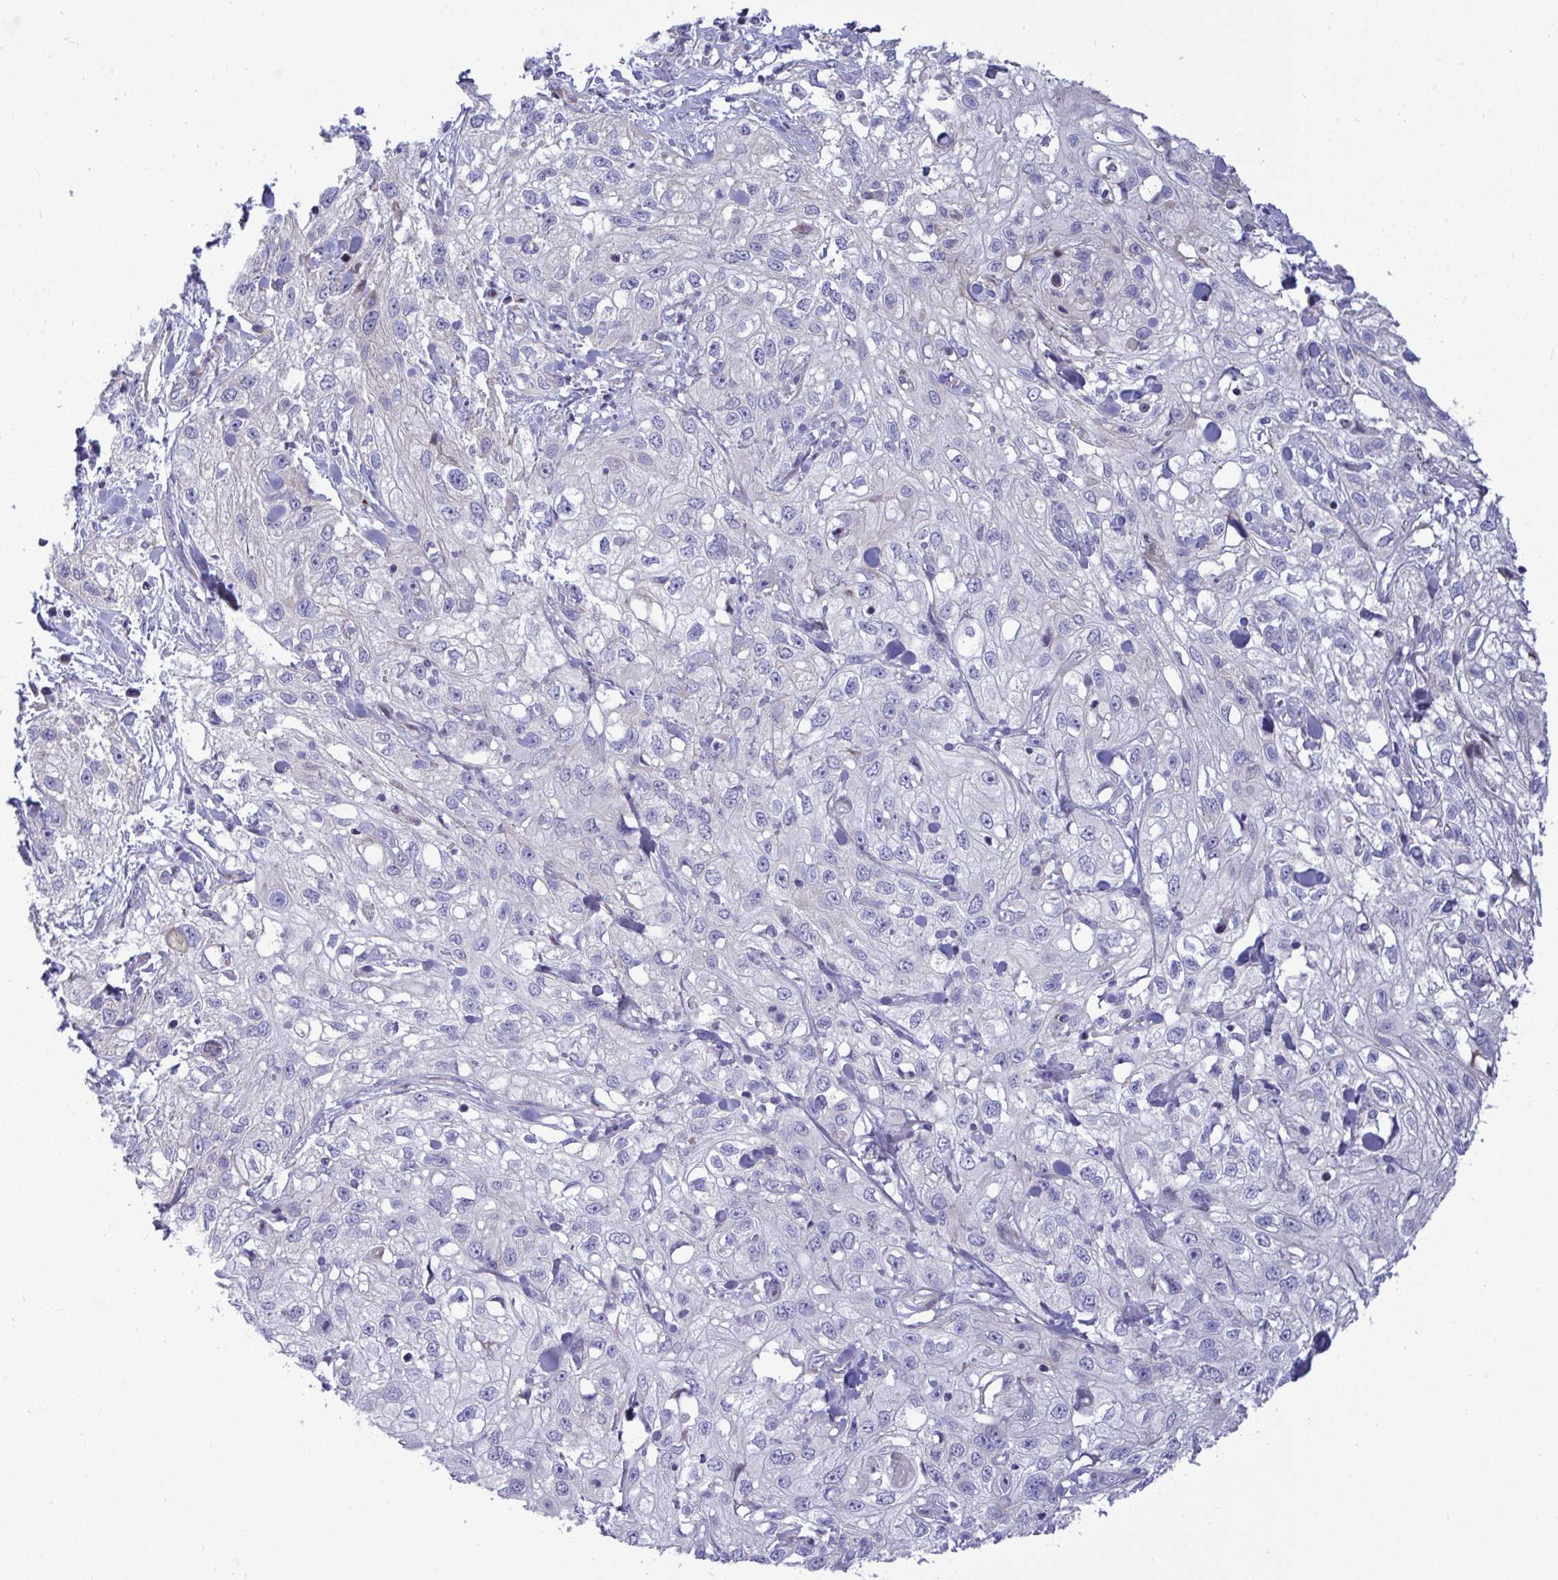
{"staining": {"intensity": "negative", "quantity": "none", "location": "none"}, "tissue": "skin cancer", "cell_type": "Tumor cells", "image_type": "cancer", "snomed": [{"axis": "morphology", "description": "Squamous cell carcinoma, NOS"}, {"axis": "topography", "description": "Skin"}, {"axis": "topography", "description": "Vulva"}], "caption": "IHC histopathology image of squamous cell carcinoma (skin) stained for a protein (brown), which shows no staining in tumor cells. (Stains: DAB IHC with hematoxylin counter stain, Microscopy: brightfield microscopy at high magnification).", "gene": "NTN1", "patient": {"sex": "female", "age": 86}}